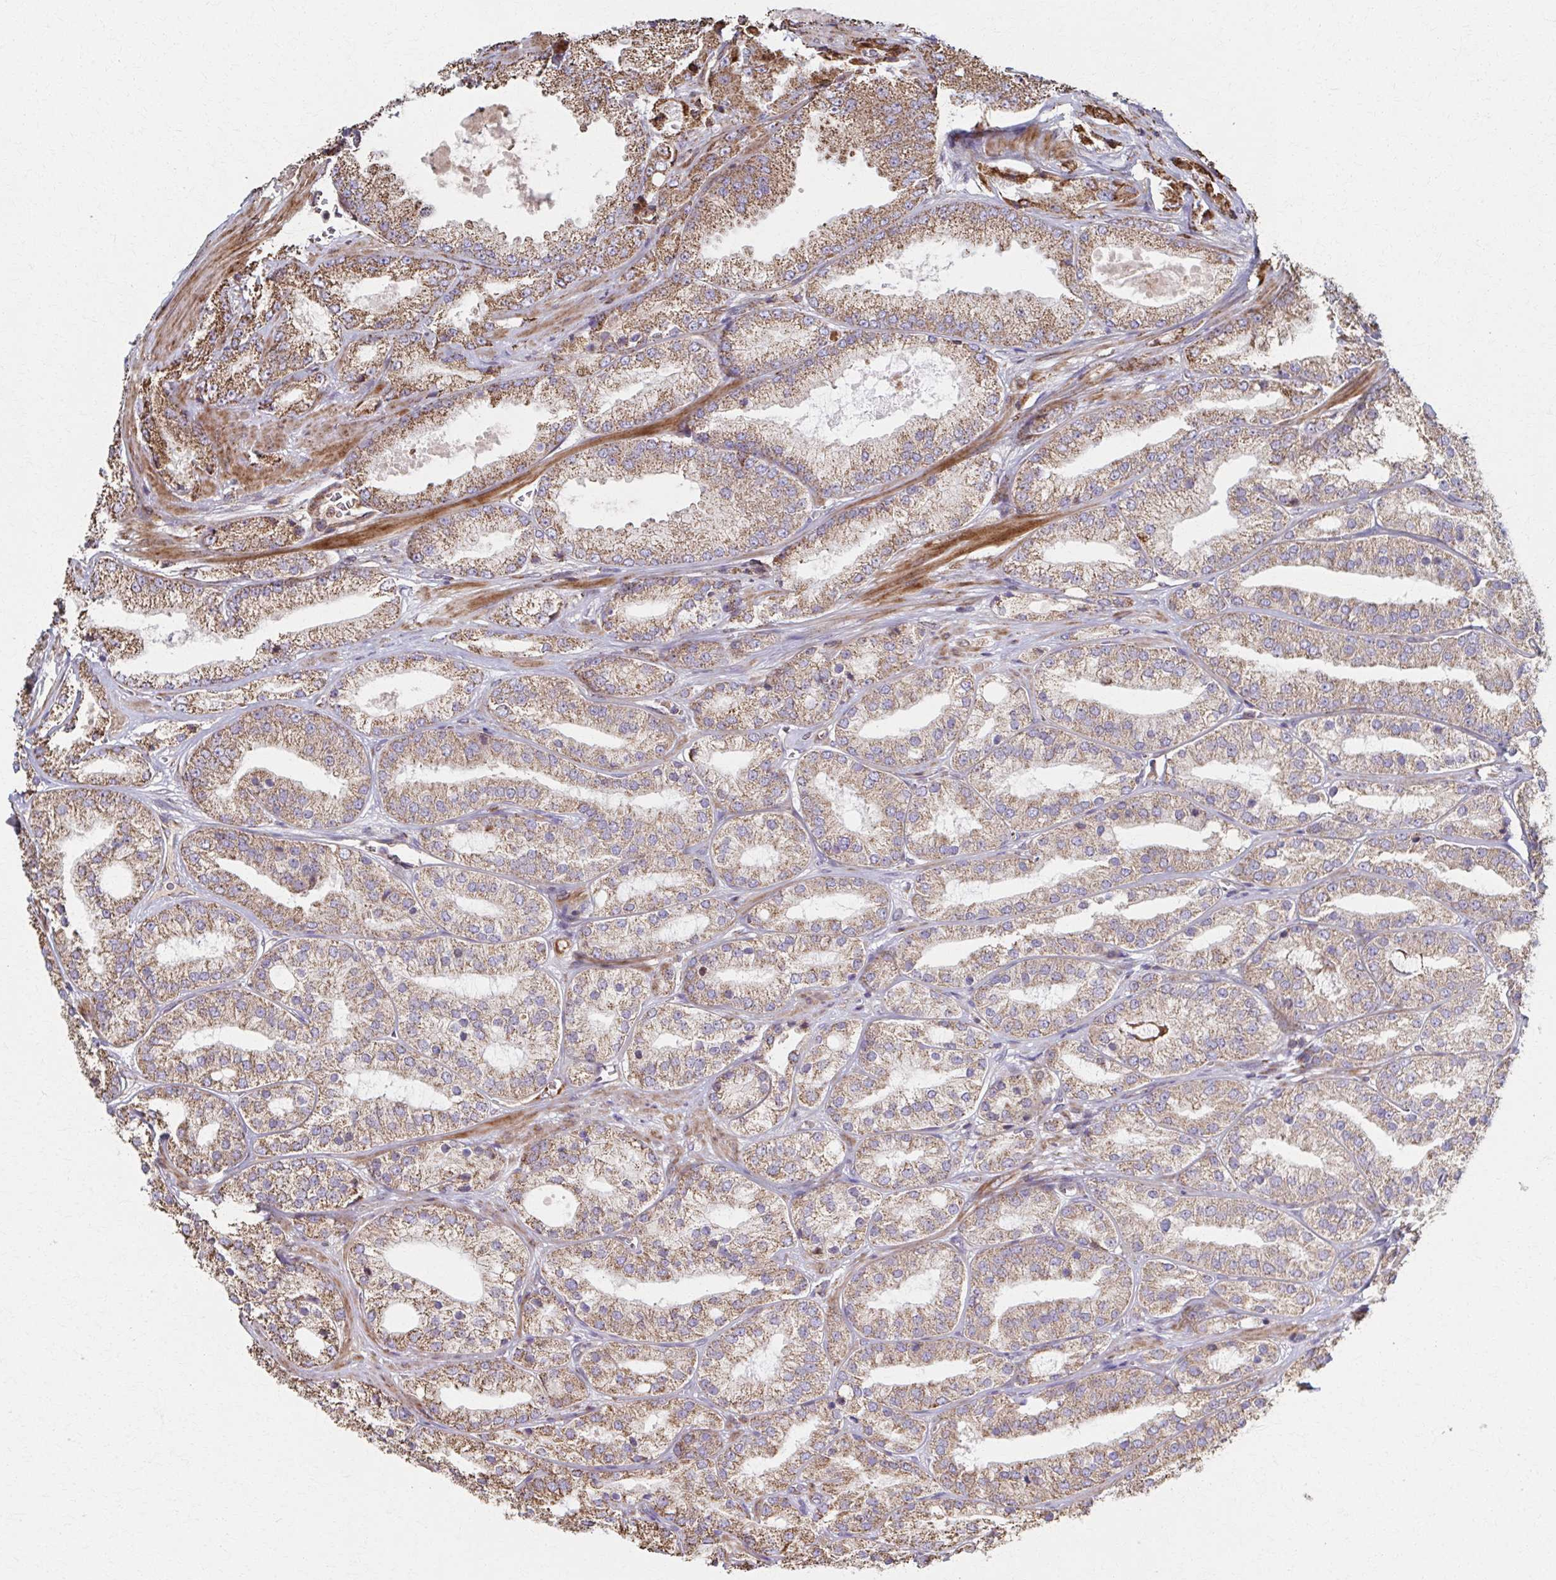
{"staining": {"intensity": "moderate", "quantity": ">75%", "location": "cytoplasmic/membranous"}, "tissue": "prostate cancer", "cell_type": "Tumor cells", "image_type": "cancer", "snomed": [{"axis": "morphology", "description": "Adenocarcinoma, High grade"}, {"axis": "topography", "description": "Prostate"}], "caption": "Prostate cancer (adenocarcinoma (high-grade)) stained with a protein marker reveals moderate staining in tumor cells.", "gene": "SAT1", "patient": {"sex": "male", "age": 68}}